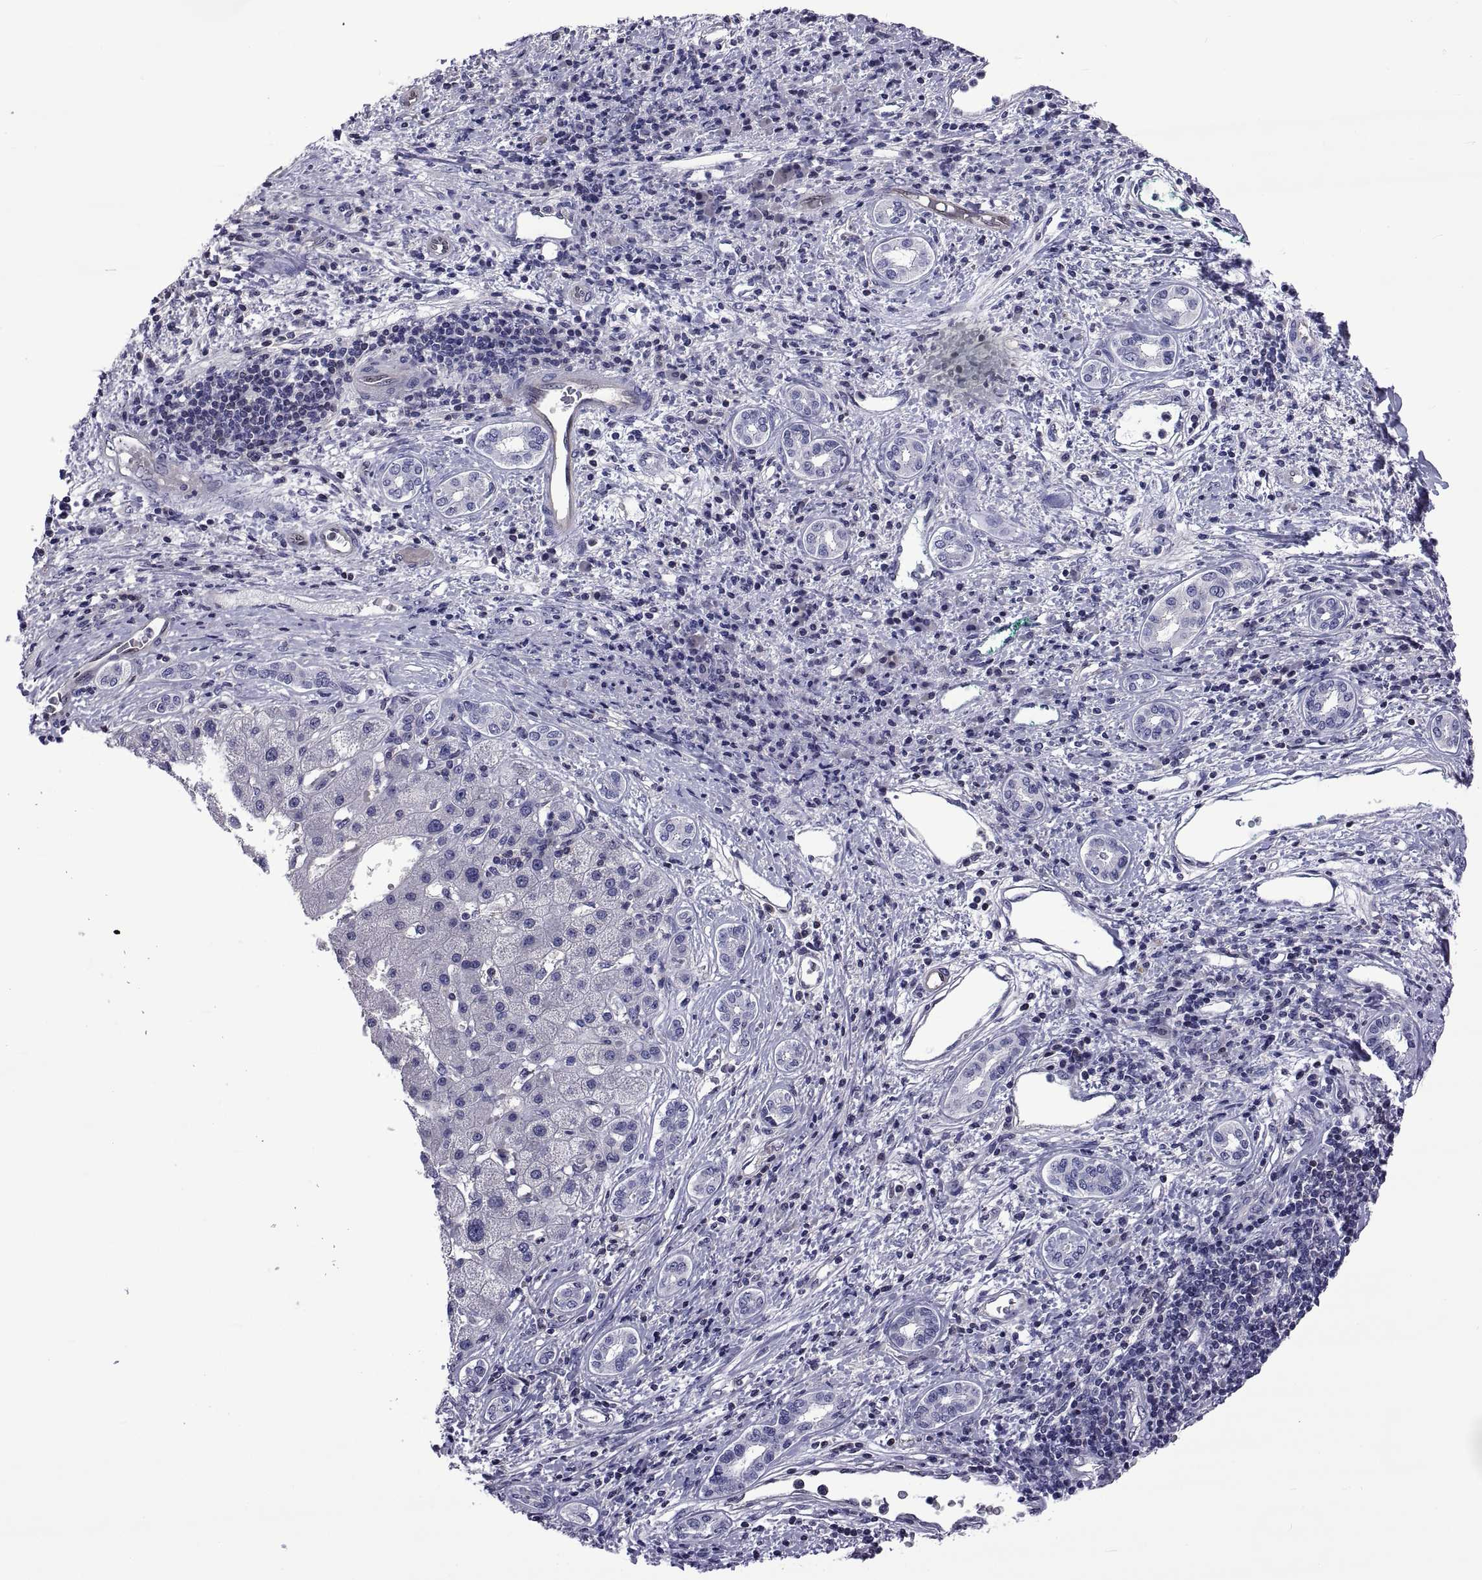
{"staining": {"intensity": "negative", "quantity": "none", "location": "none"}, "tissue": "liver cancer", "cell_type": "Tumor cells", "image_type": "cancer", "snomed": [{"axis": "morphology", "description": "Carcinoma, Hepatocellular, NOS"}, {"axis": "topography", "description": "Liver"}], "caption": "Micrograph shows no protein staining in tumor cells of liver cancer tissue.", "gene": "LCN9", "patient": {"sex": "male", "age": 65}}